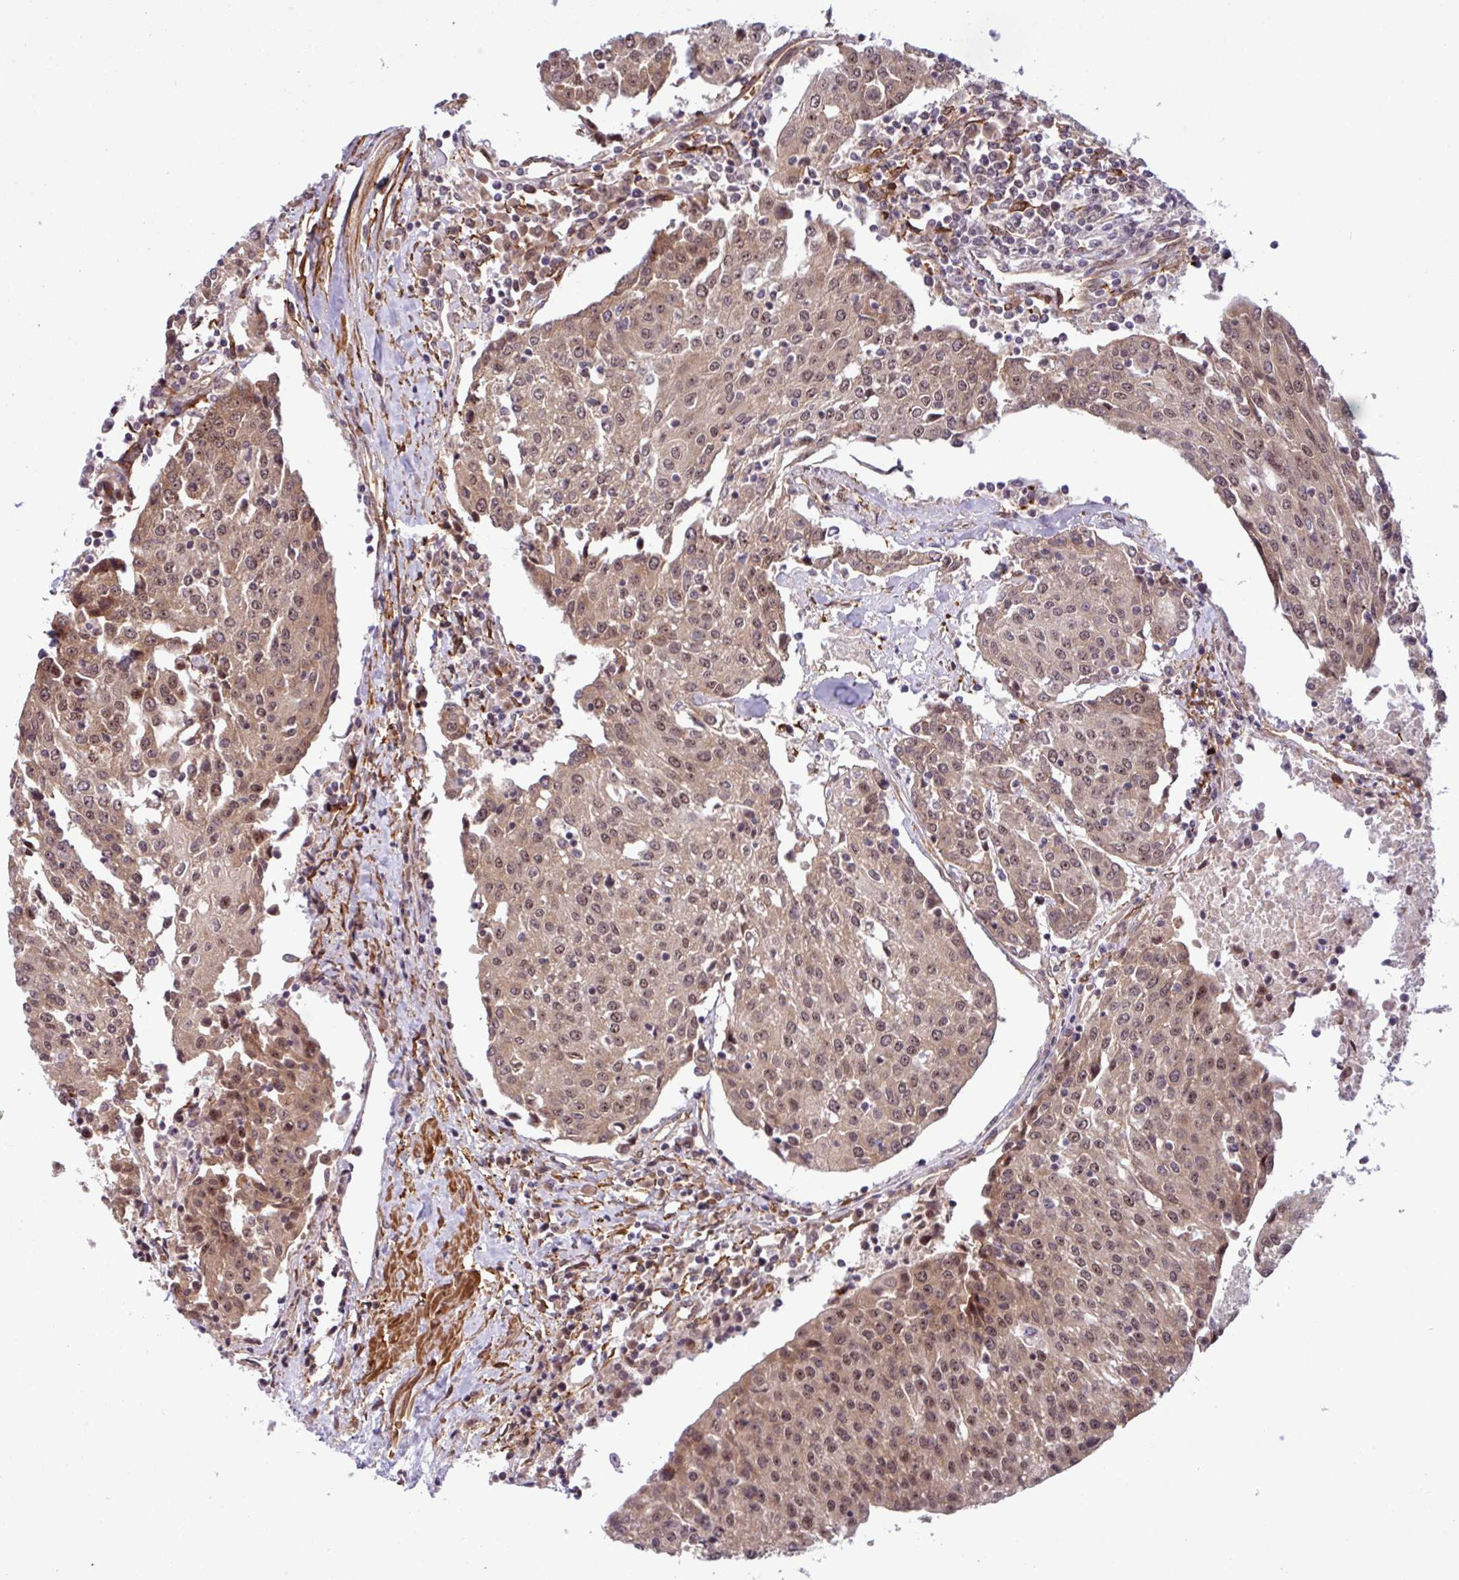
{"staining": {"intensity": "weak", "quantity": ">75%", "location": "cytoplasmic/membranous,nuclear"}, "tissue": "urothelial cancer", "cell_type": "Tumor cells", "image_type": "cancer", "snomed": [{"axis": "morphology", "description": "Urothelial carcinoma, High grade"}, {"axis": "topography", "description": "Urinary bladder"}], "caption": "This image exhibits high-grade urothelial carcinoma stained with immunohistochemistry to label a protein in brown. The cytoplasmic/membranous and nuclear of tumor cells show weak positivity for the protein. Nuclei are counter-stained blue.", "gene": "C7orf50", "patient": {"sex": "female", "age": 85}}